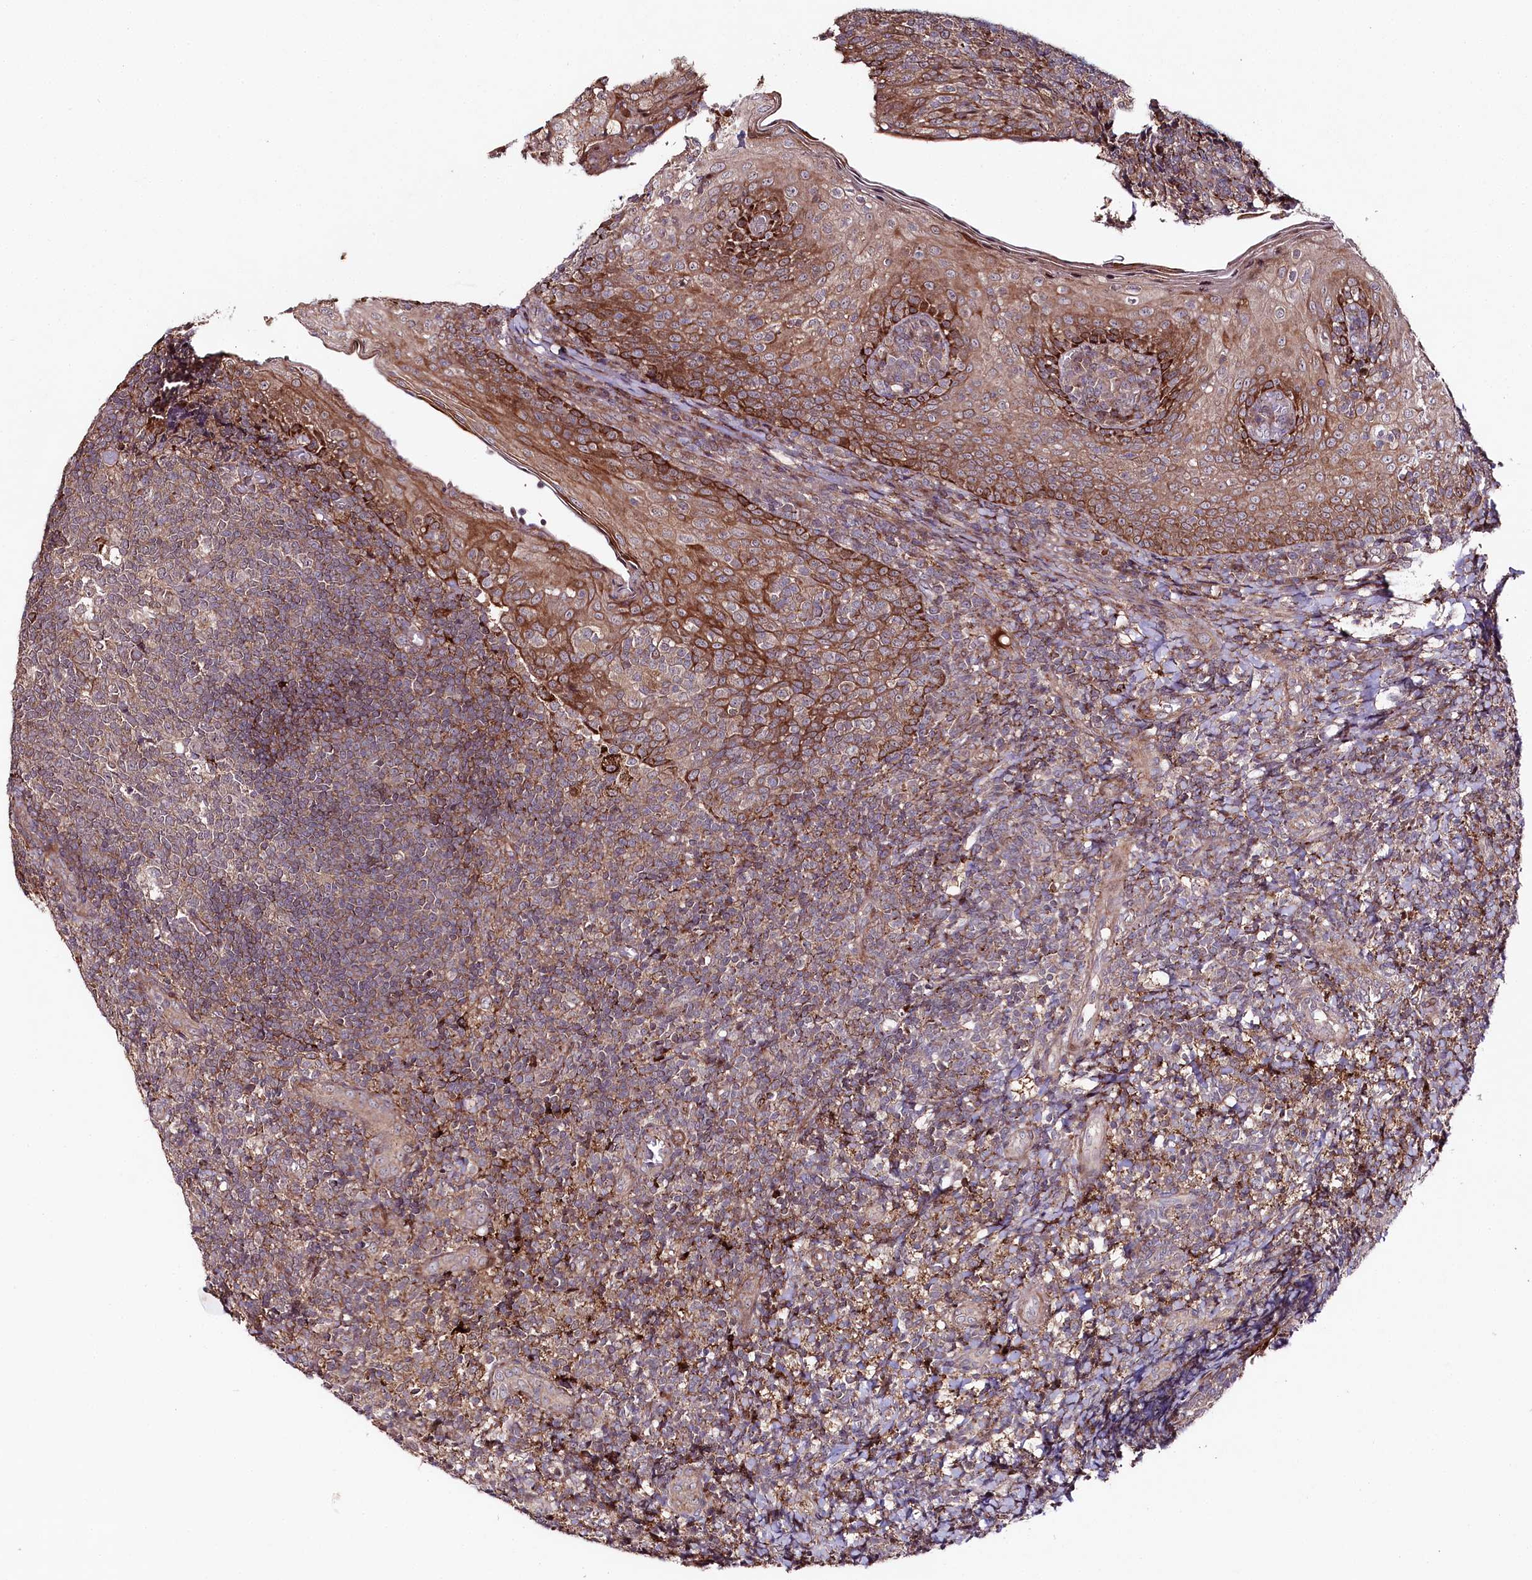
{"staining": {"intensity": "moderate", "quantity": "<25%", "location": "cytoplasmic/membranous"}, "tissue": "tonsil", "cell_type": "Germinal center cells", "image_type": "normal", "snomed": [{"axis": "morphology", "description": "Normal tissue, NOS"}, {"axis": "topography", "description": "Tonsil"}], "caption": "IHC staining of benign tonsil, which reveals low levels of moderate cytoplasmic/membranous positivity in about <25% of germinal center cells indicating moderate cytoplasmic/membranous protein expression. The staining was performed using DAB (brown) for protein detection and nuclei were counterstained in hematoxylin (blue).", "gene": "PHLDB1", "patient": {"sex": "female", "age": 19}}